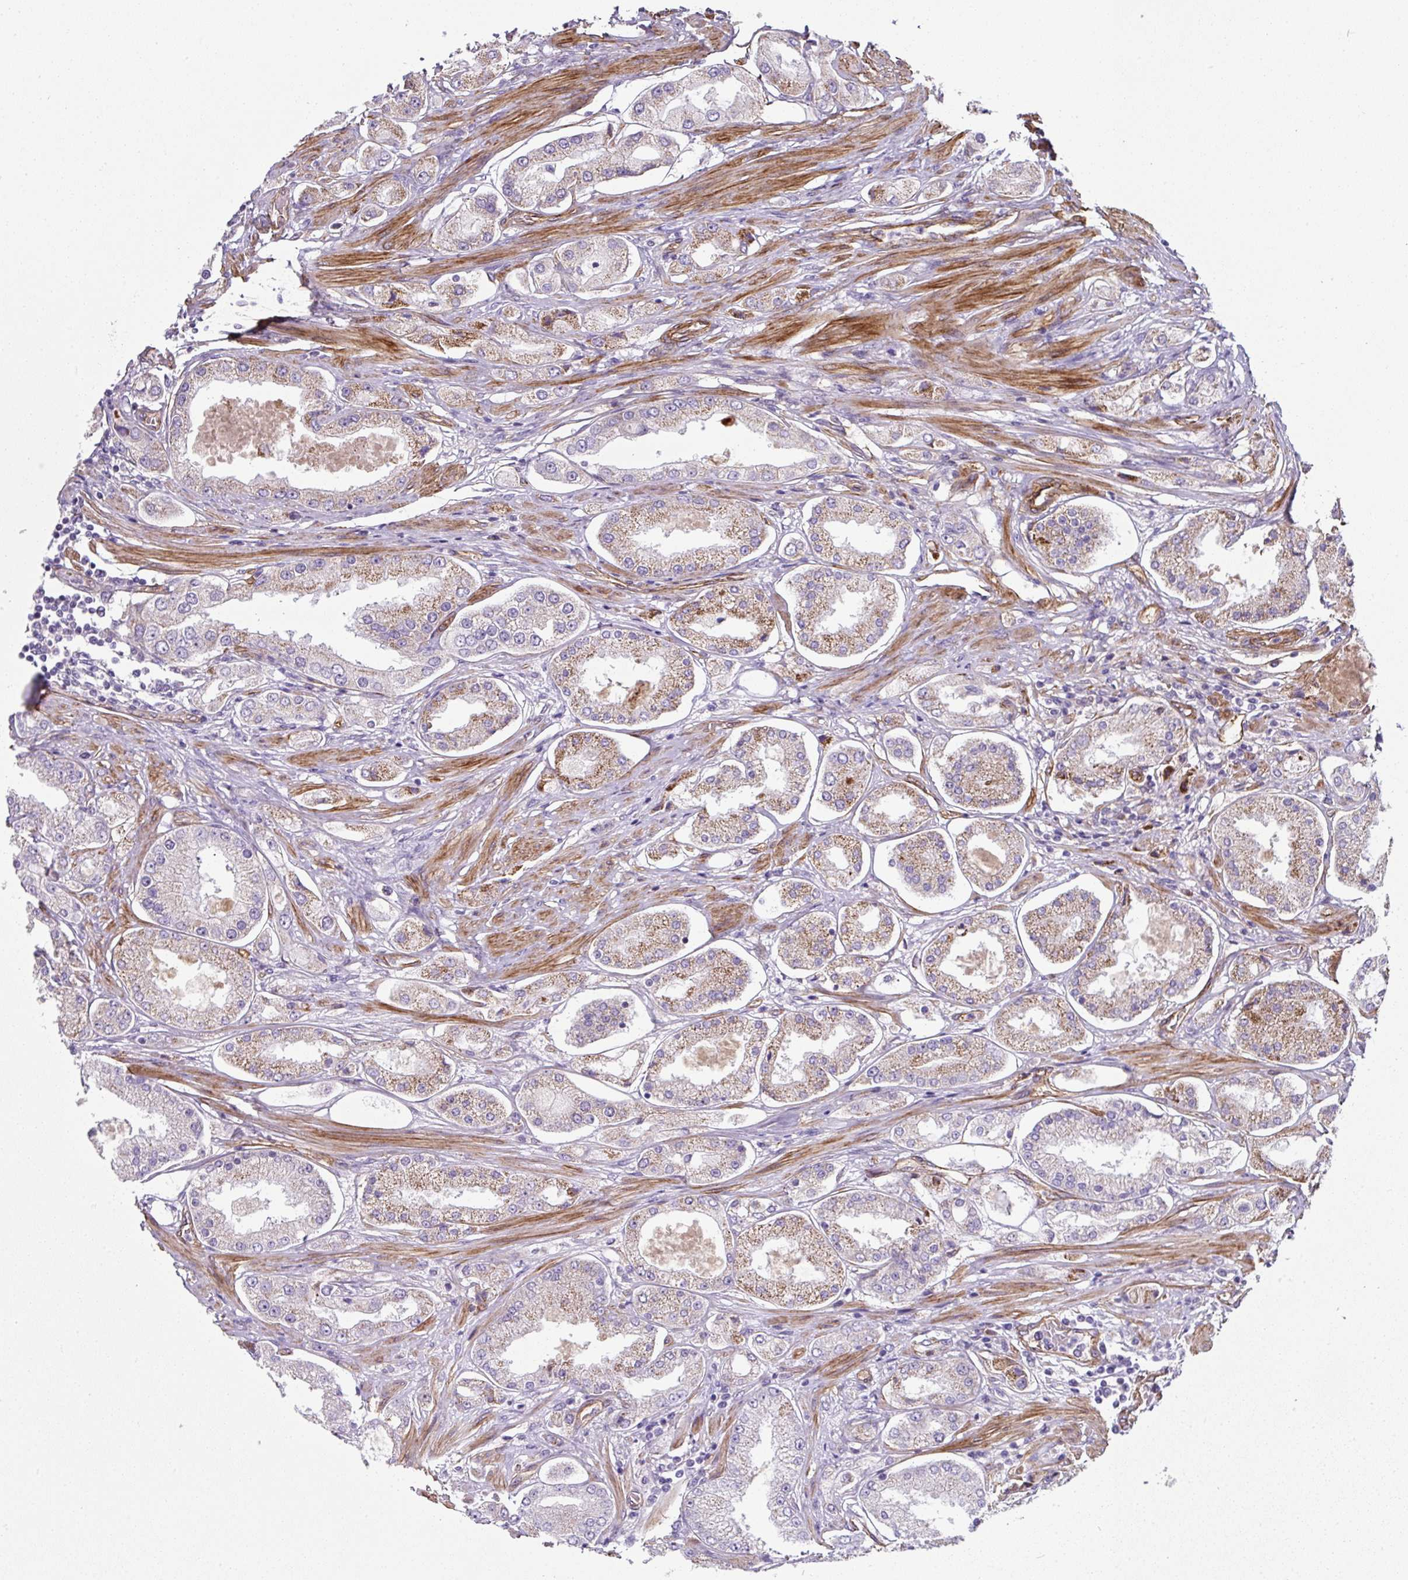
{"staining": {"intensity": "moderate", "quantity": ">75%", "location": "cytoplasmic/membranous"}, "tissue": "prostate cancer", "cell_type": "Tumor cells", "image_type": "cancer", "snomed": [{"axis": "morphology", "description": "Adenocarcinoma, High grade"}, {"axis": "topography", "description": "Prostate"}], "caption": "Tumor cells demonstrate medium levels of moderate cytoplasmic/membranous positivity in approximately >75% of cells in human prostate cancer (adenocarcinoma (high-grade)).", "gene": "ANKUB1", "patient": {"sex": "male", "age": 69}}